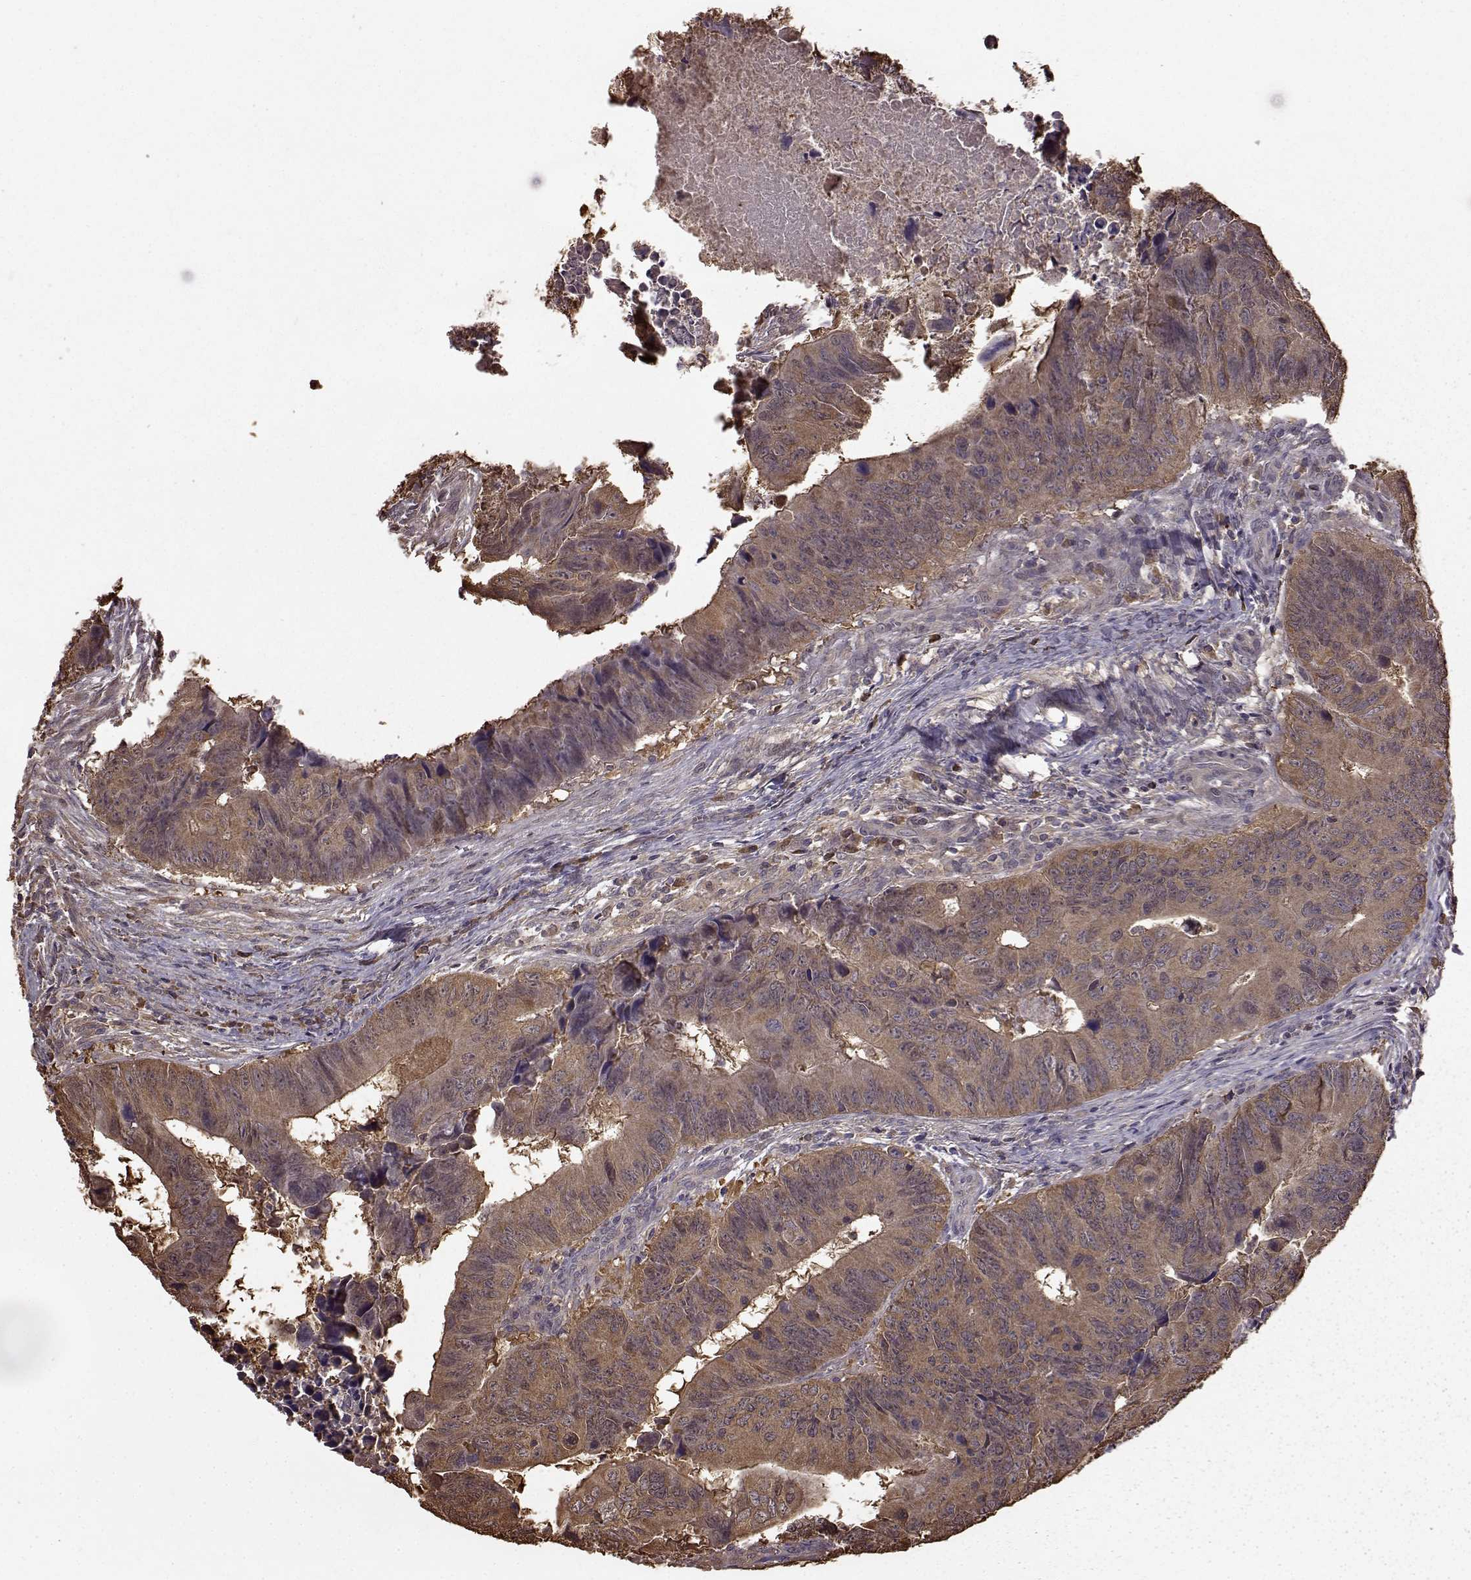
{"staining": {"intensity": "strong", "quantity": "25%-75%", "location": "cytoplasmic/membranous"}, "tissue": "colorectal cancer", "cell_type": "Tumor cells", "image_type": "cancer", "snomed": [{"axis": "morphology", "description": "Adenocarcinoma, NOS"}, {"axis": "topography", "description": "Colon"}], "caption": "Colorectal cancer (adenocarcinoma) stained with a protein marker shows strong staining in tumor cells.", "gene": "NME1-NME2", "patient": {"sex": "female", "age": 82}}